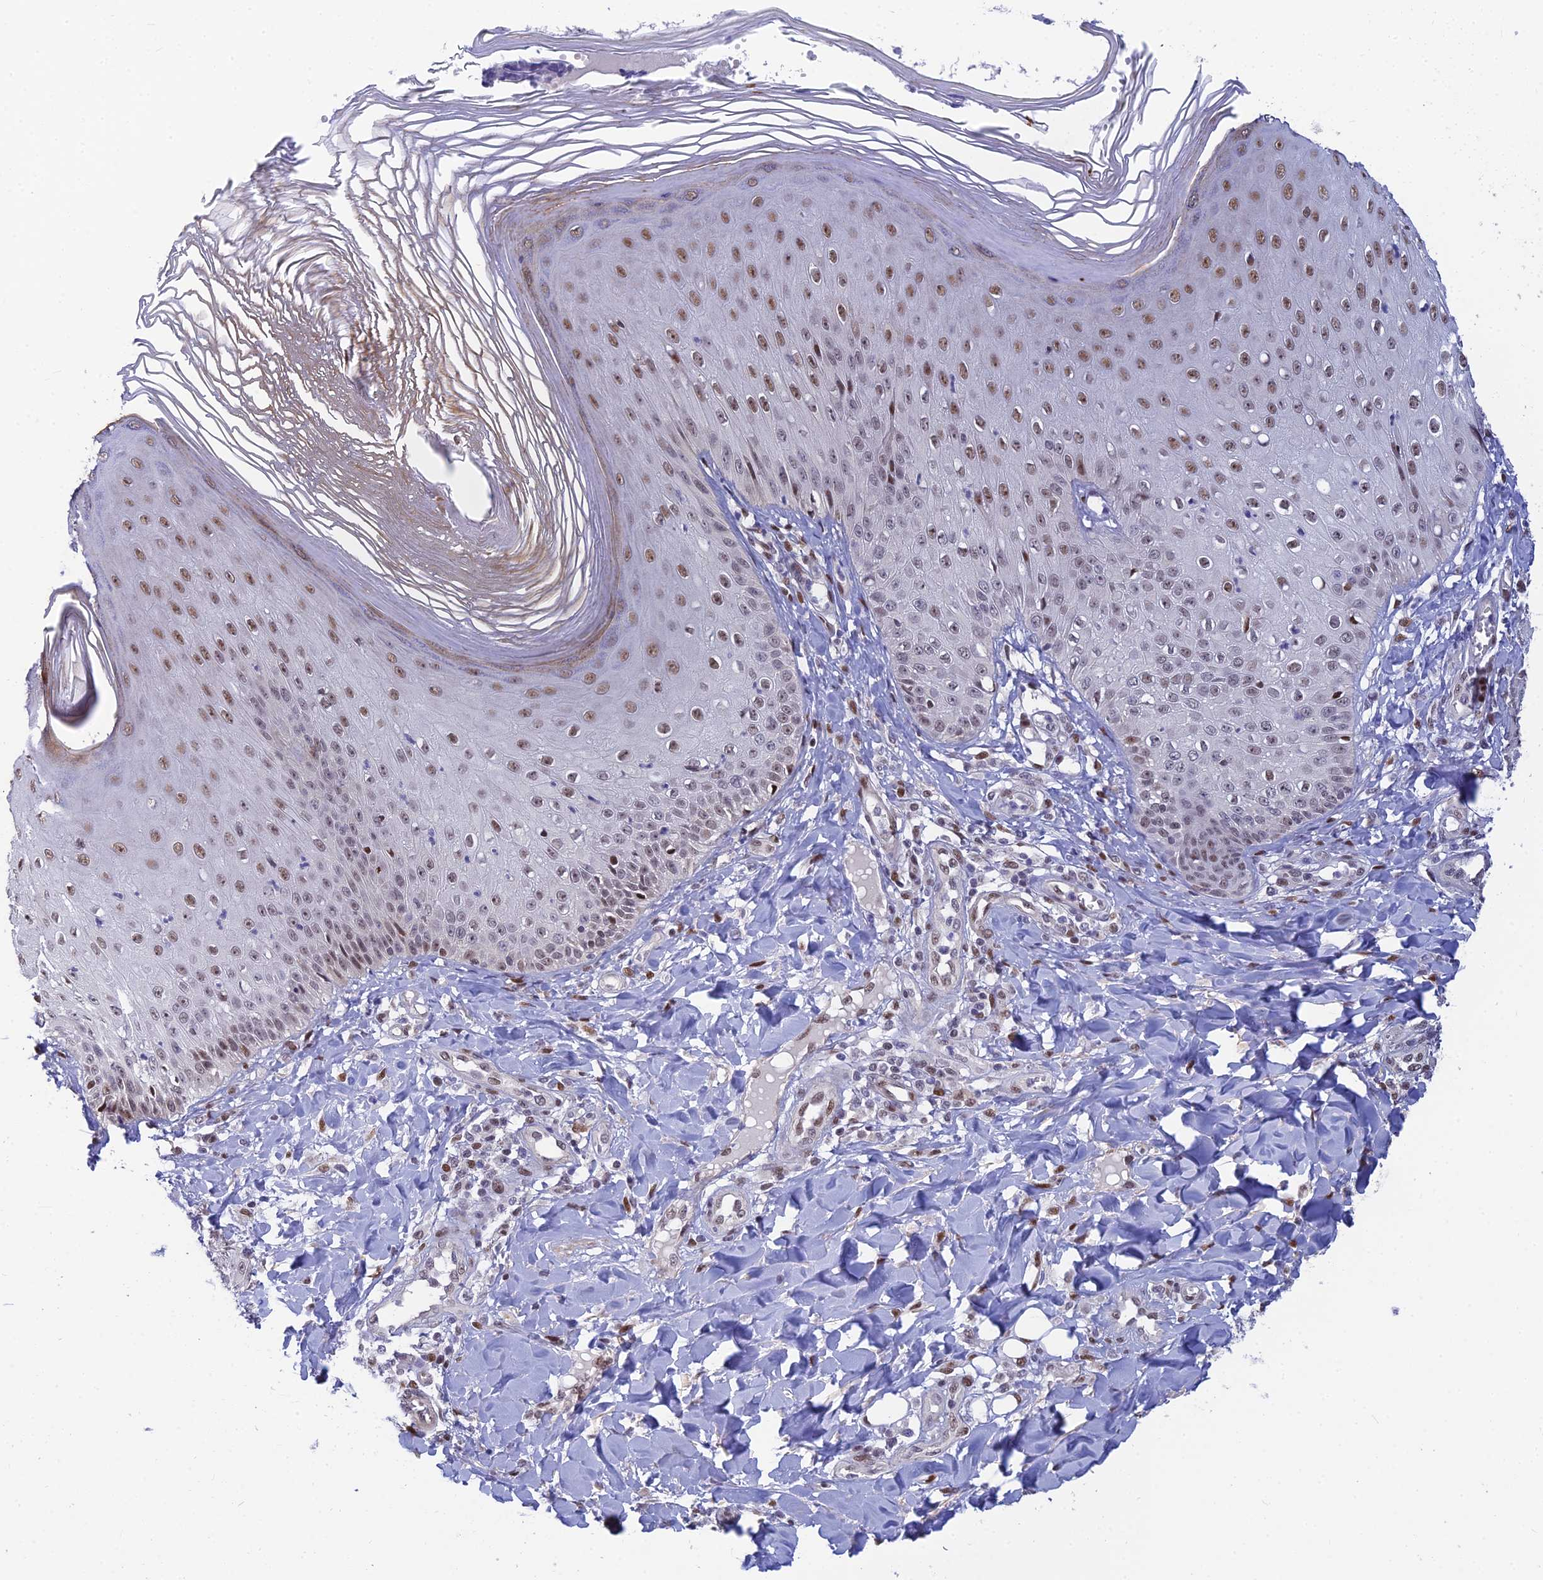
{"staining": {"intensity": "moderate", "quantity": "25%-75%", "location": "nuclear"}, "tissue": "skin", "cell_type": "Epidermal cells", "image_type": "normal", "snomed": [{"axis": "morphology", "description": "Normal tissue, NOS"}, {"axis": "morphology", "description": "Inflammation, NOS"}, {"axis": "topography", "description": "Soft tissue"}, {"axis": "topography", "description": "Anal"}], "caption": "A brown stain labels moderate nuclear expression of a protein in epidermal cells of unremarkable skin.", "gene": "CLK4", "patient": {"sex": "female", "age": 15}}